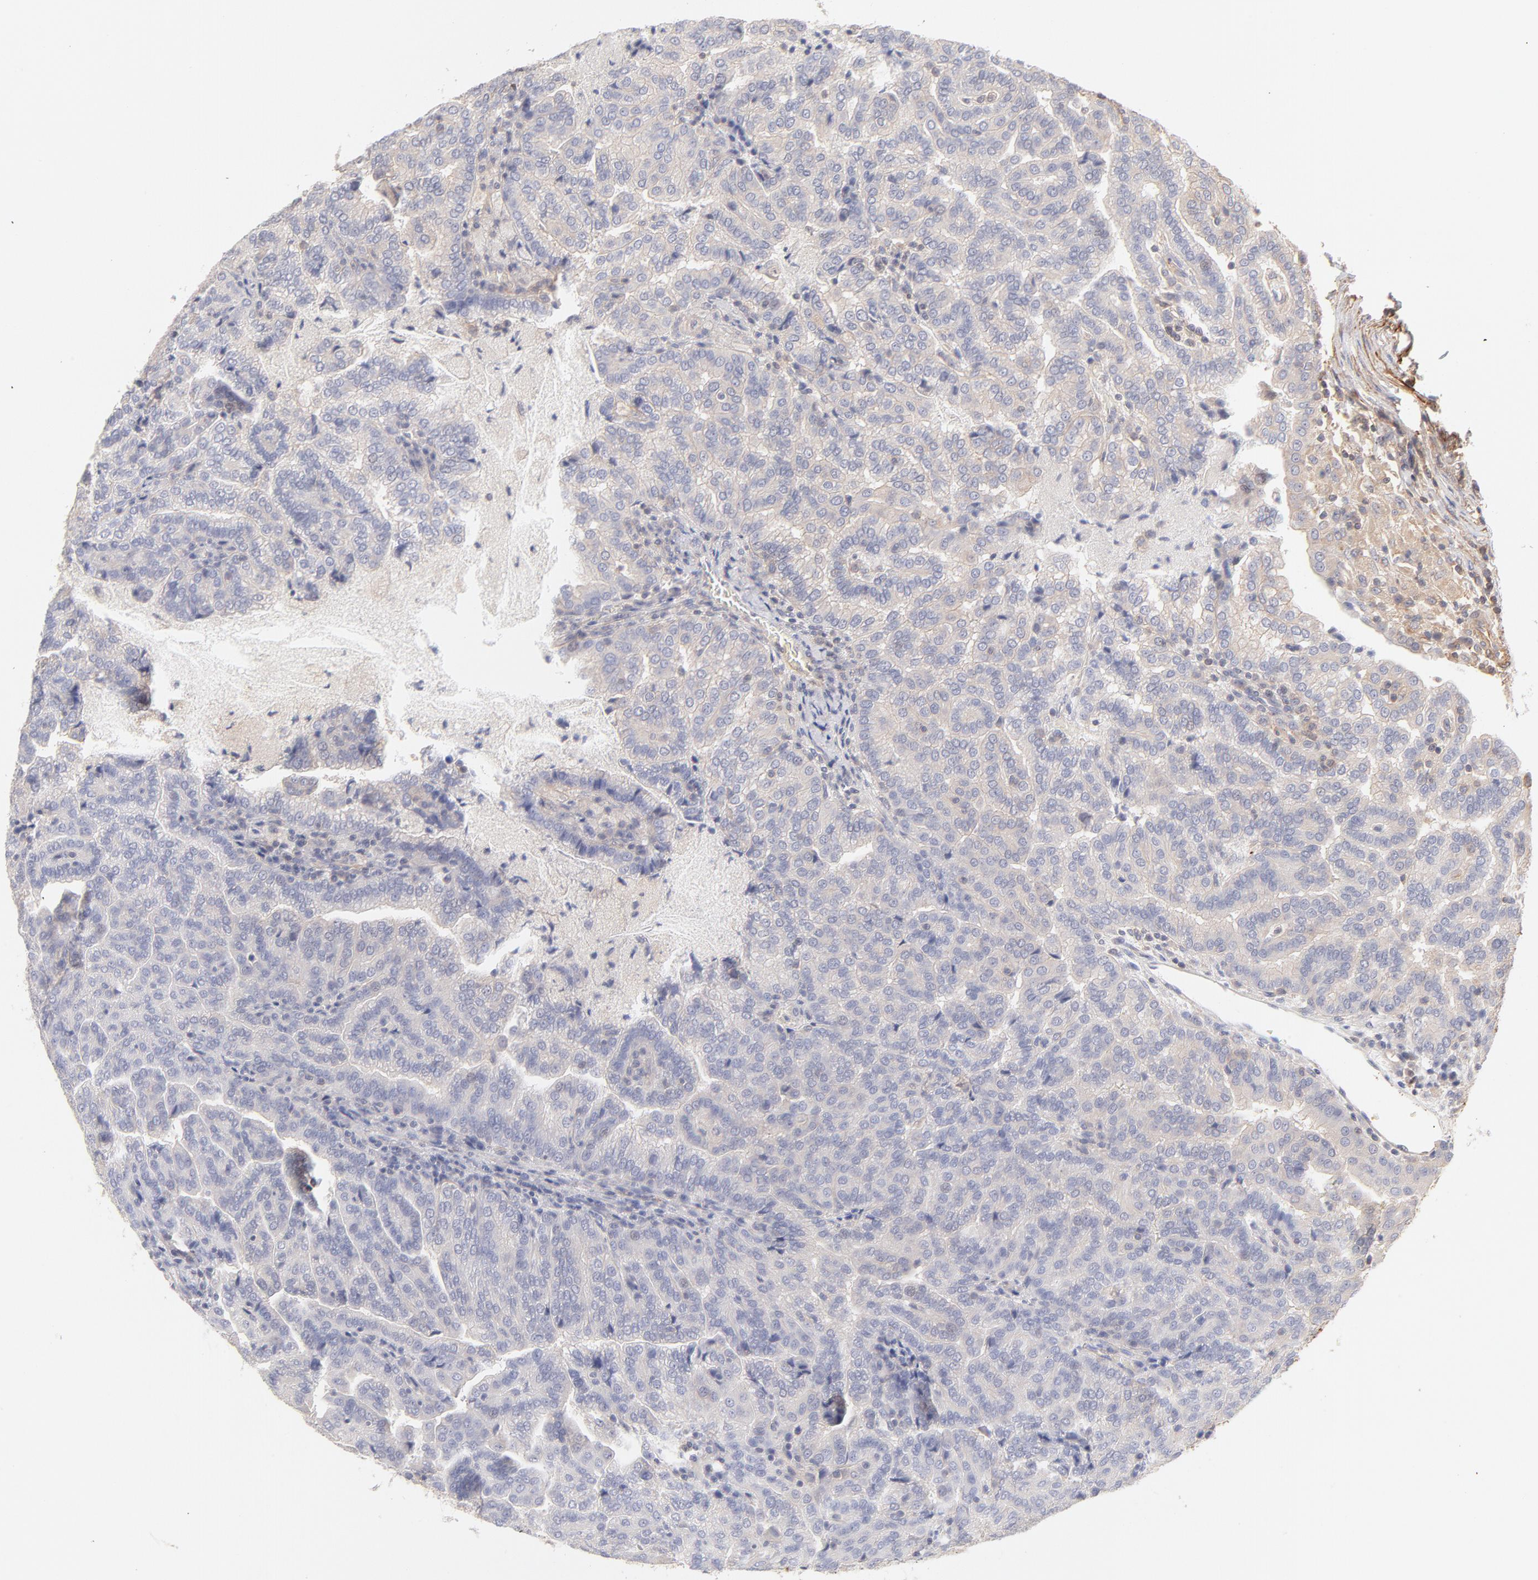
{"staining": {"intensity": "weak", "quantity": "25%-75%", "location": "cytoplasmic/membranous"}, "tissue": "renal cancer", "cell_type": "Tumor cells", "image_type": "cancer", "snomed": [{"axis": "morphology", "description": "Adenocarcinoma, NOS"}, {"axis": "topography", "description": "Kidney"}], "caption": "Tumor cells exhibit low levels of weak cytoplasmic/membranous expression in approximately 25%-75% of cells in human renal cancer.", "gene": "LDLRAP1", "patient": {"sex": "male", "age": 61}}